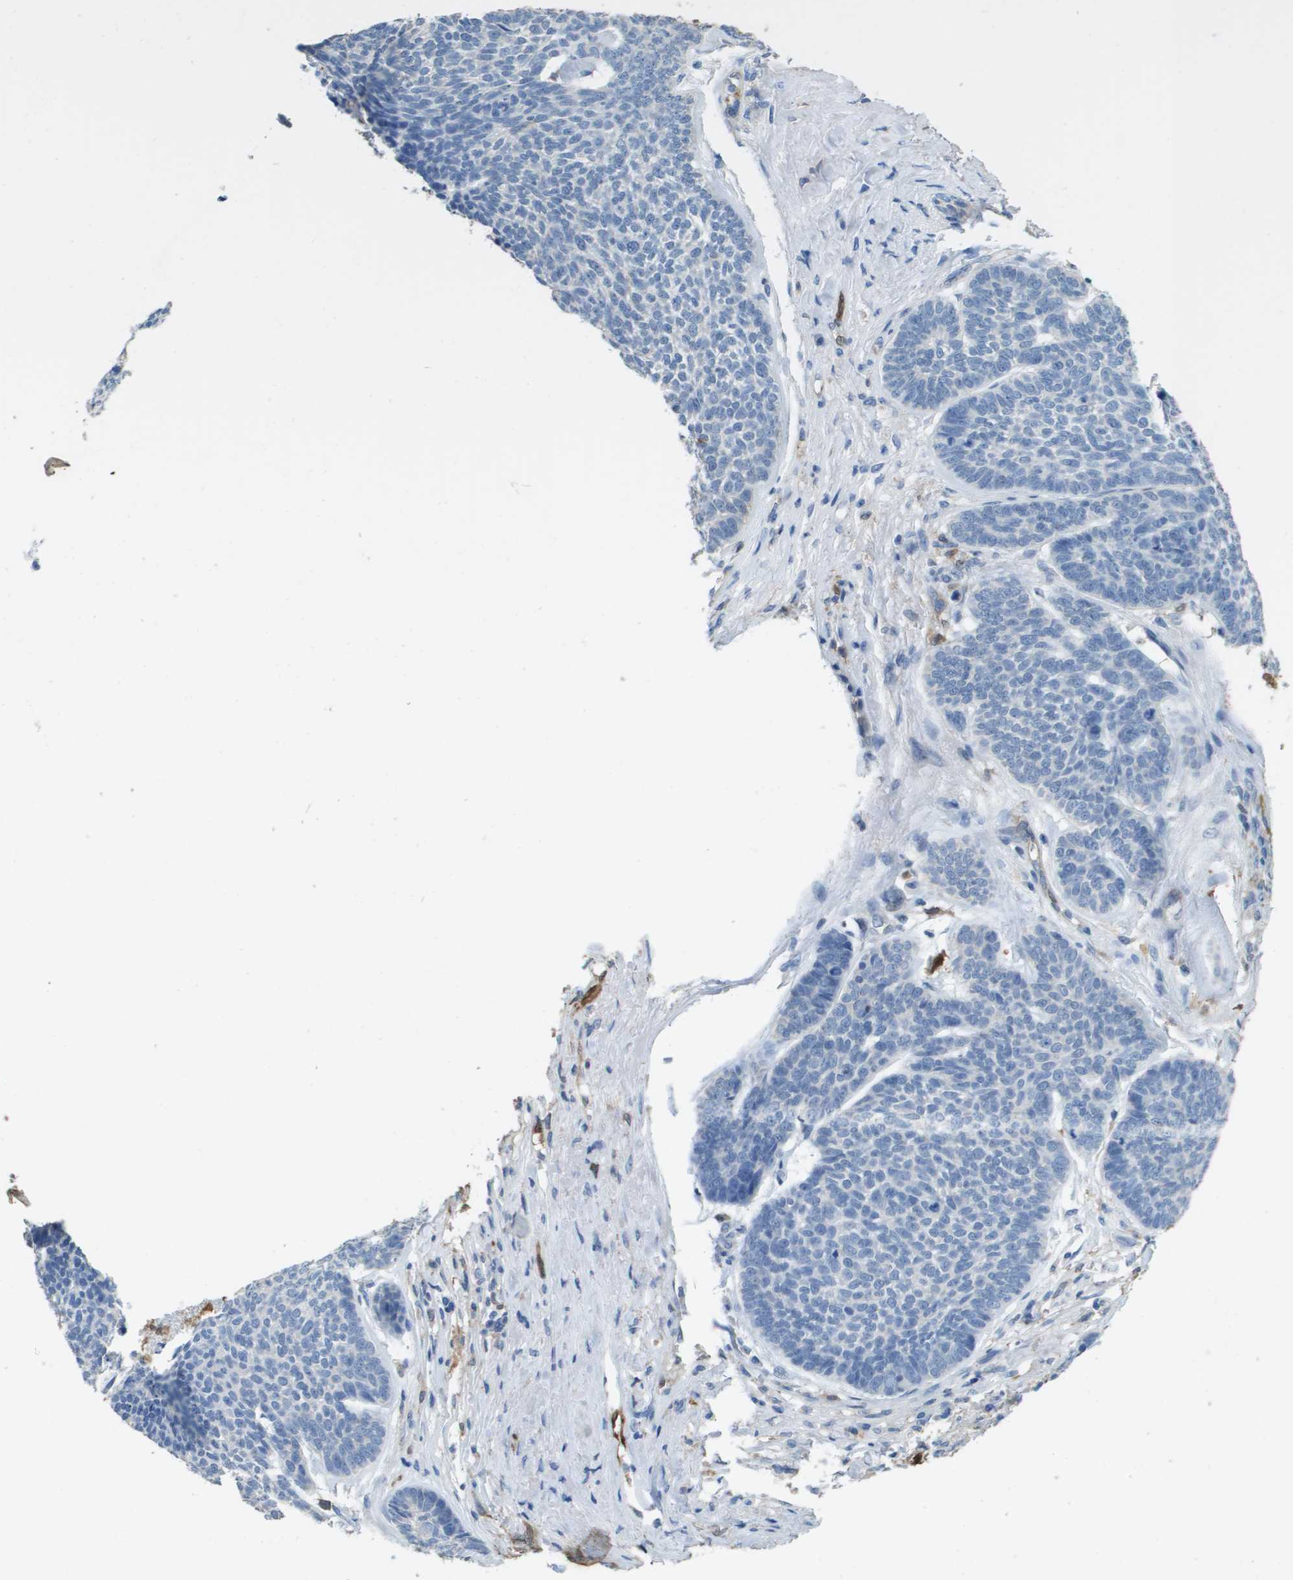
{"staining": {"intensity": "negative", "quantity": "none", "location": "none"}, "tissue": "skin cancer", "cell_type": "Tumor cells", "image_type": "cancer", "snomed": [{"axis": "morphology", "description": "Basal cell carcinoma"}, {"axis": "topography", "description": "Skin"}], "caption": "The histopathology image demonstrates no significant positivity in tumor cells of skin cancer (basal cell carcinoma).", "gene": "FABP5", "patient": {"sex": "male", "age": 84}}